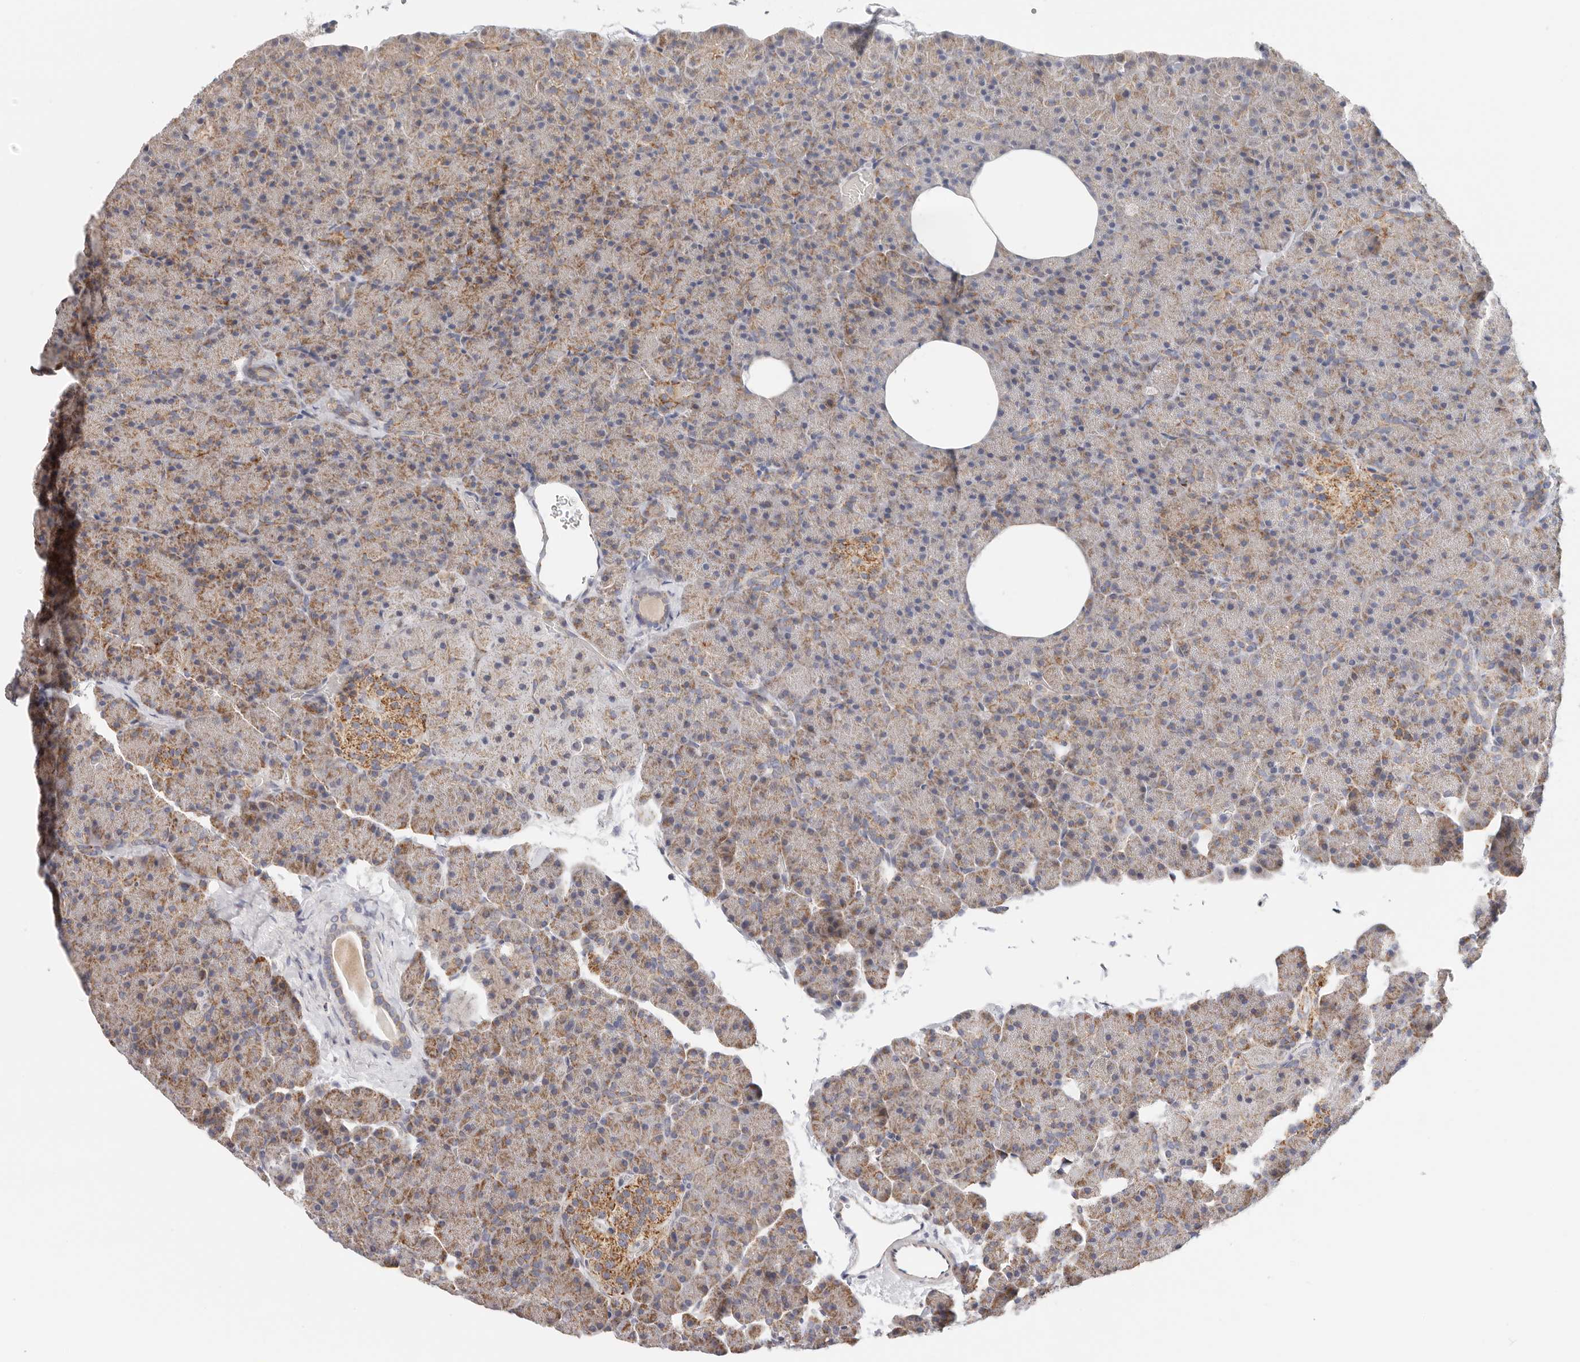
{"staining": {"intensity": "moderate", "quantity": "25%-75%", "location": "cytoplasmic/membranous"}, "tissue": "pancreas", "cell_type": "Exocrine glandular cells", "image_type": "normal", "snomed": [{"axis": "morphology", "description": "Normal tissue, NOS"}, {"axis": "morphology", "description": "Carcinoid, malignant, NOS"}, {"axis": "topography", "description": "Pancreas"}], "caption": "A brown stain shows moderate cytoplasmic/membranous staining of a protein in exocrine glandular cells of benign pancreas.", "gene": "AFDN", "patient": {"sex": "female", "age": 35}}